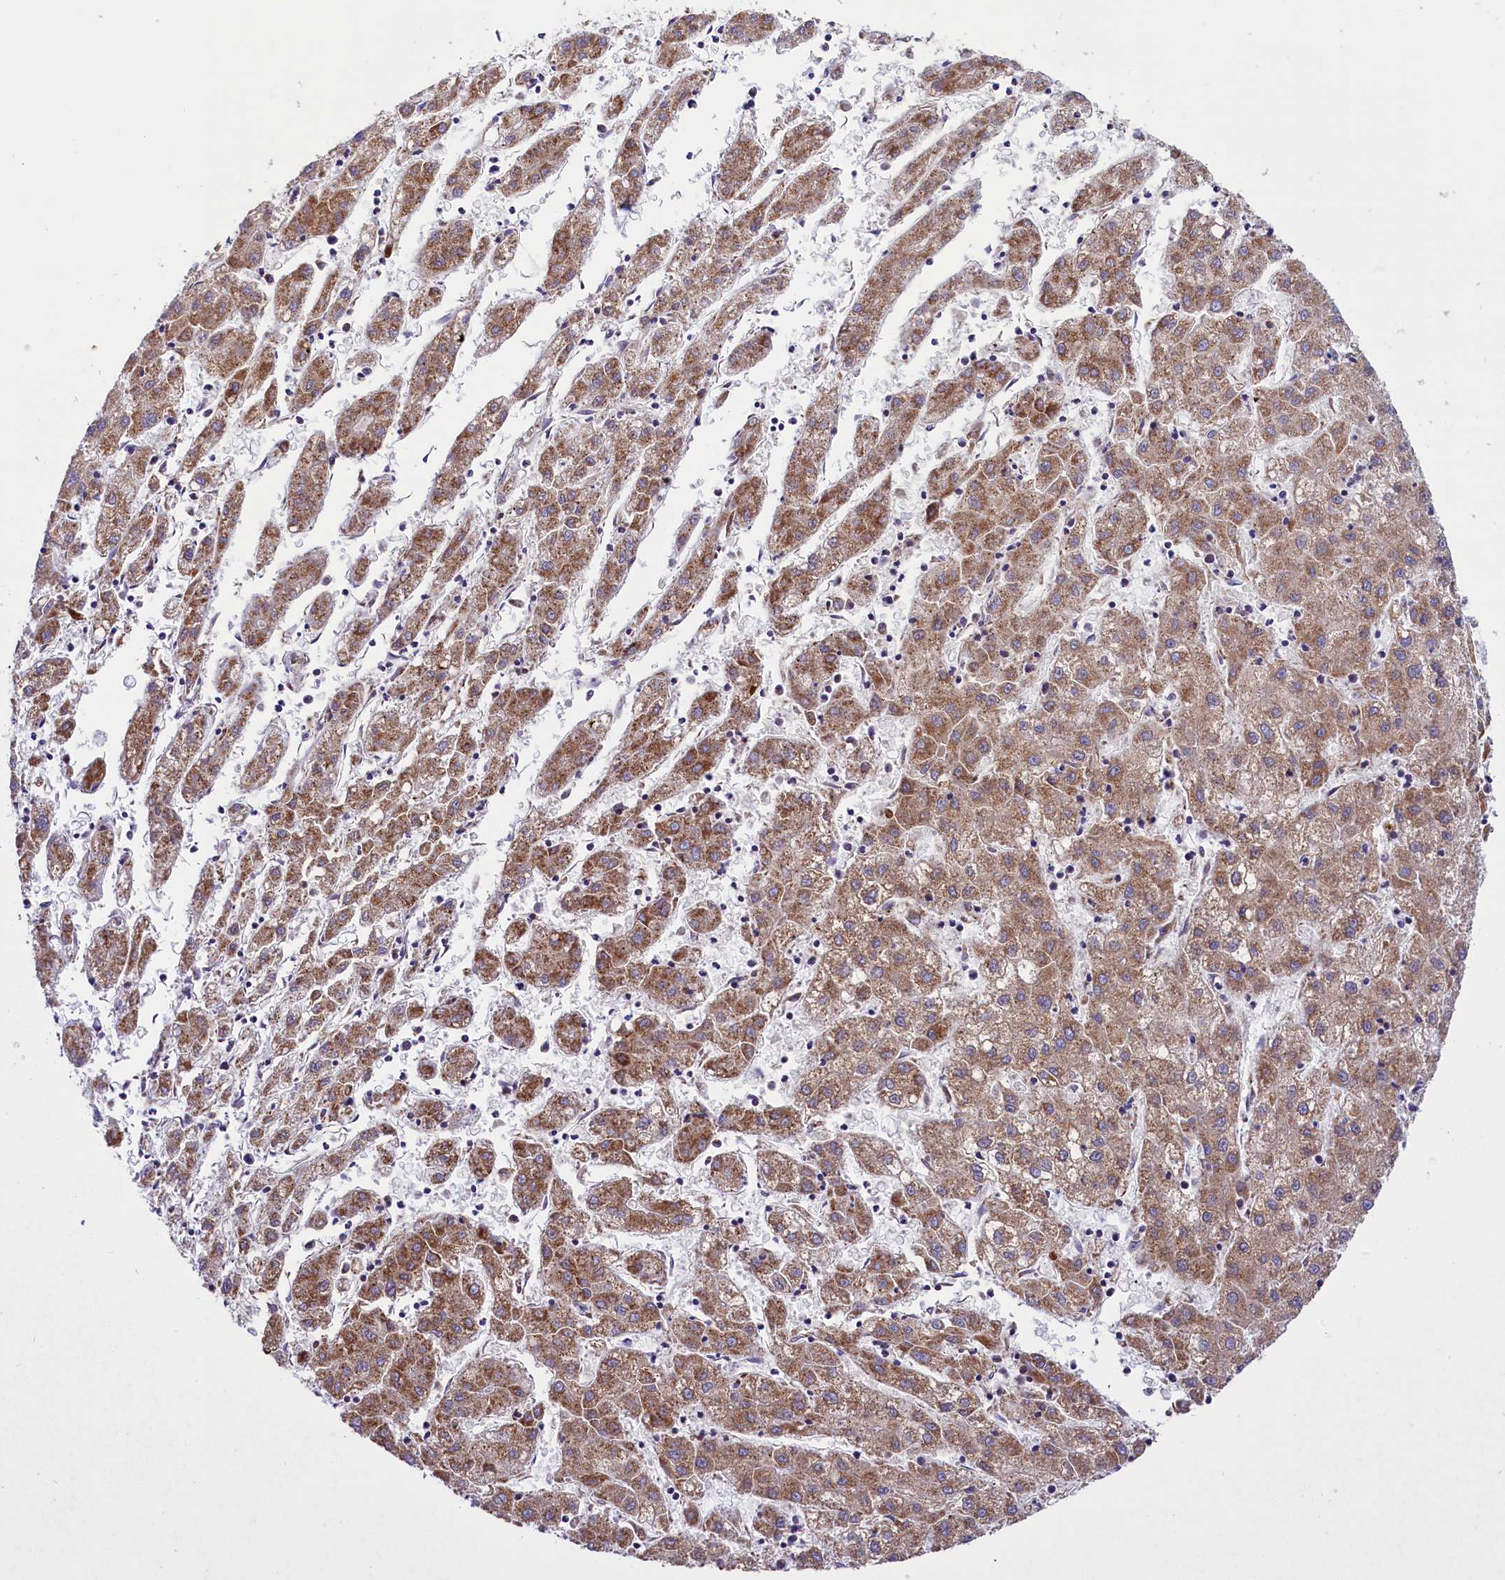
{"staining": {"intensity": "moderate", "quantity": ">75%", "location": "cytoplasmic/membranous"}, "tissue": "liver cancer", "cell_type": "Tumor cells", "image_type": "cancer", "snomed": [{"axis": "morphology", "description": "Carcinoma, Hepatocellular, NOS"}, {"axis": "topography", "description": "Liver"}], "caption": "The histopathology image shows immunohistochemical staining of liver cancer. There is moderate cytoplasmic/membranous staining is identified in approximately >75% of tumor cells.", "gene": "PTPRU", "patient": {"sex": "male", "age": 72}}